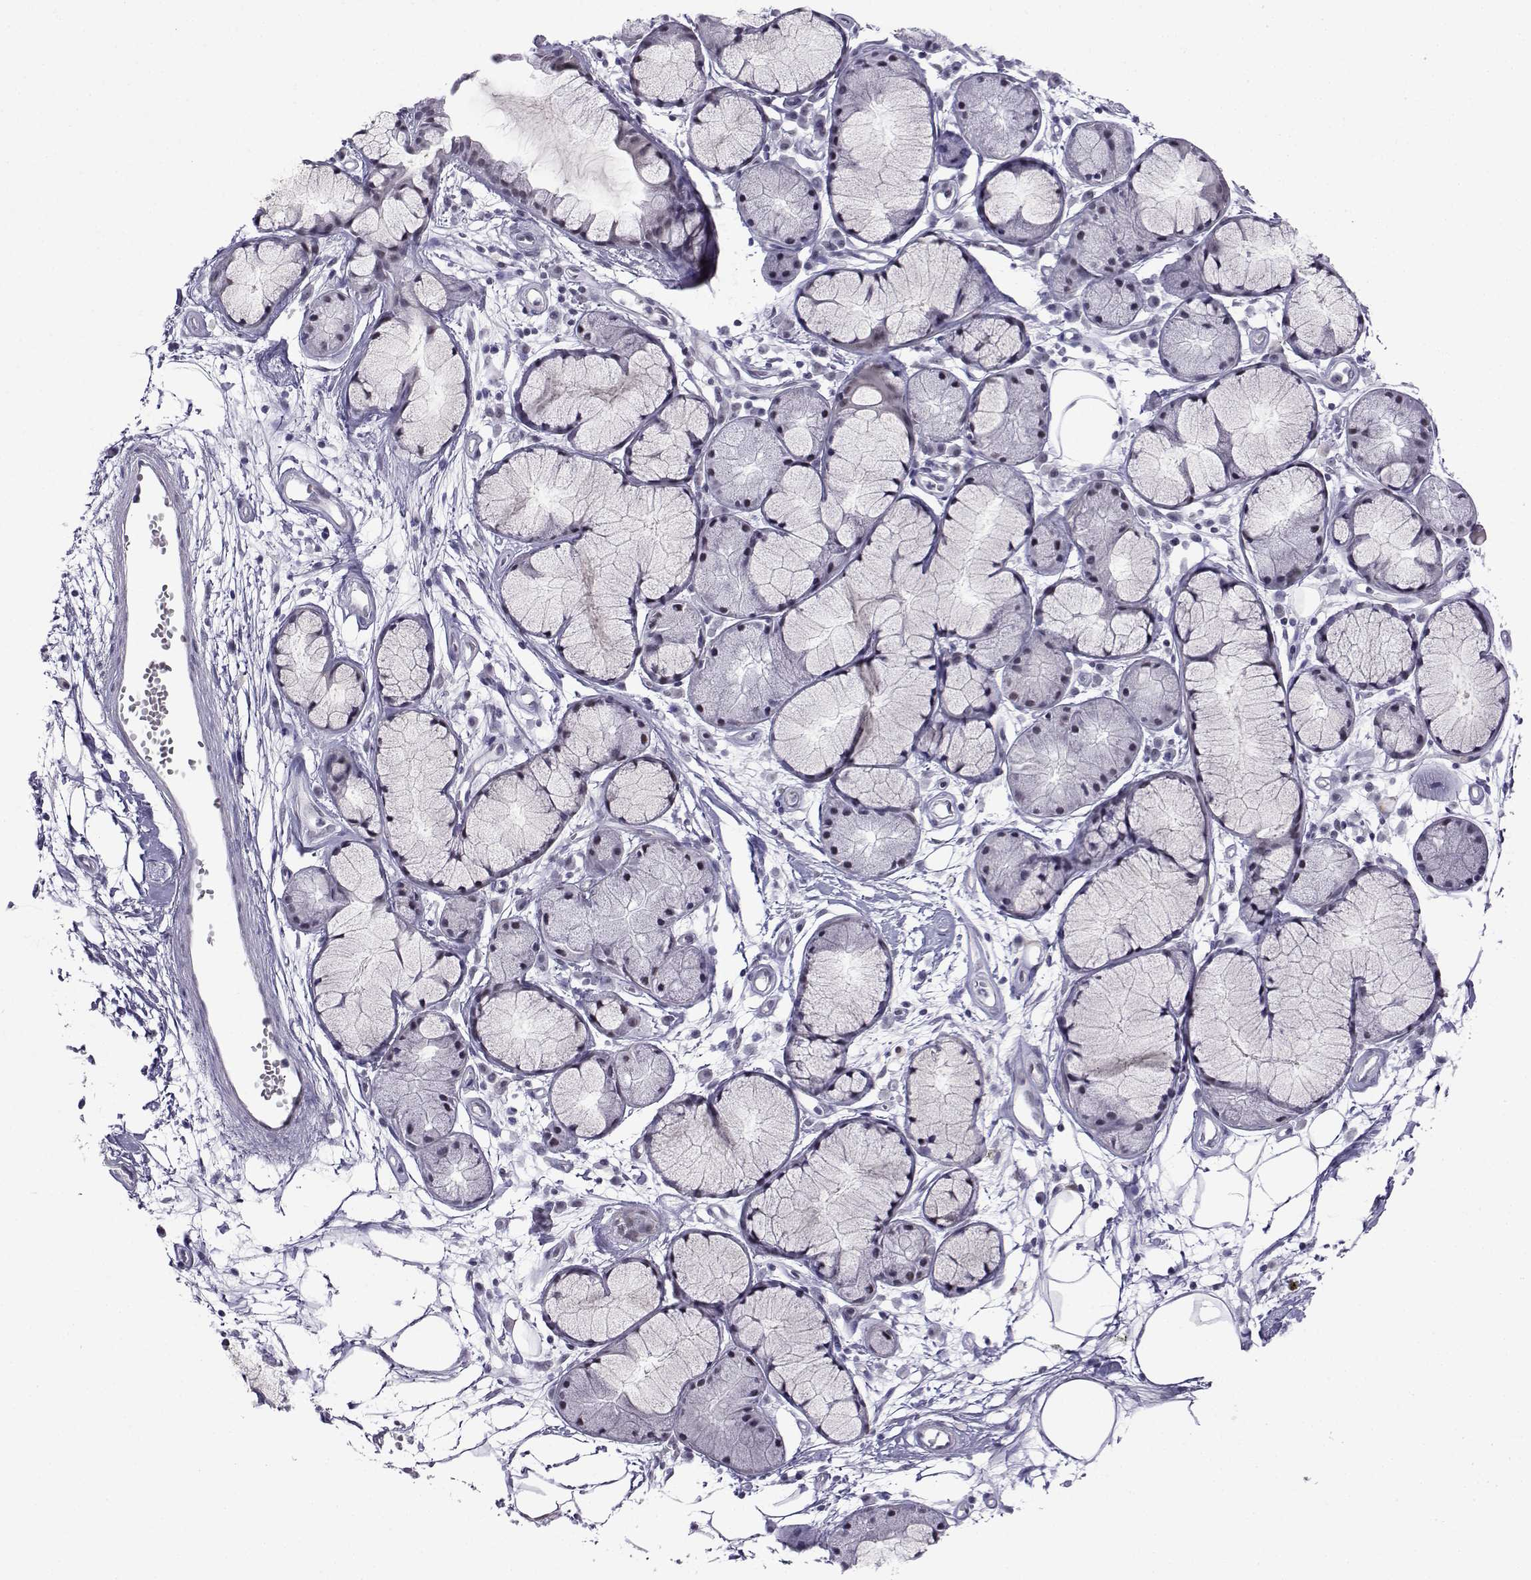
{"staining": {"intensity": "negative", "quantity": "none", "location": "none"}, "tissue": "adipose tissue", "cell_type": "Adipocytes", "image_type": "normal", "snomed": [{"axis": "morphology", "description": "Normal tissue, NOS"}, {"axis": "morphology", "description": "Squamous cell carcinoma, NOS"}, {"axis": "topography", "description": "Cartilage tissue"}, {"axis": "topography", "description": "Lung"}], "caption": "This is an immunohistochemistry micrograph of benign adipose tissue. There is no expression in adipocytes.", "gene": "MED26", "patient": {"sex": "male", "age": 66}}